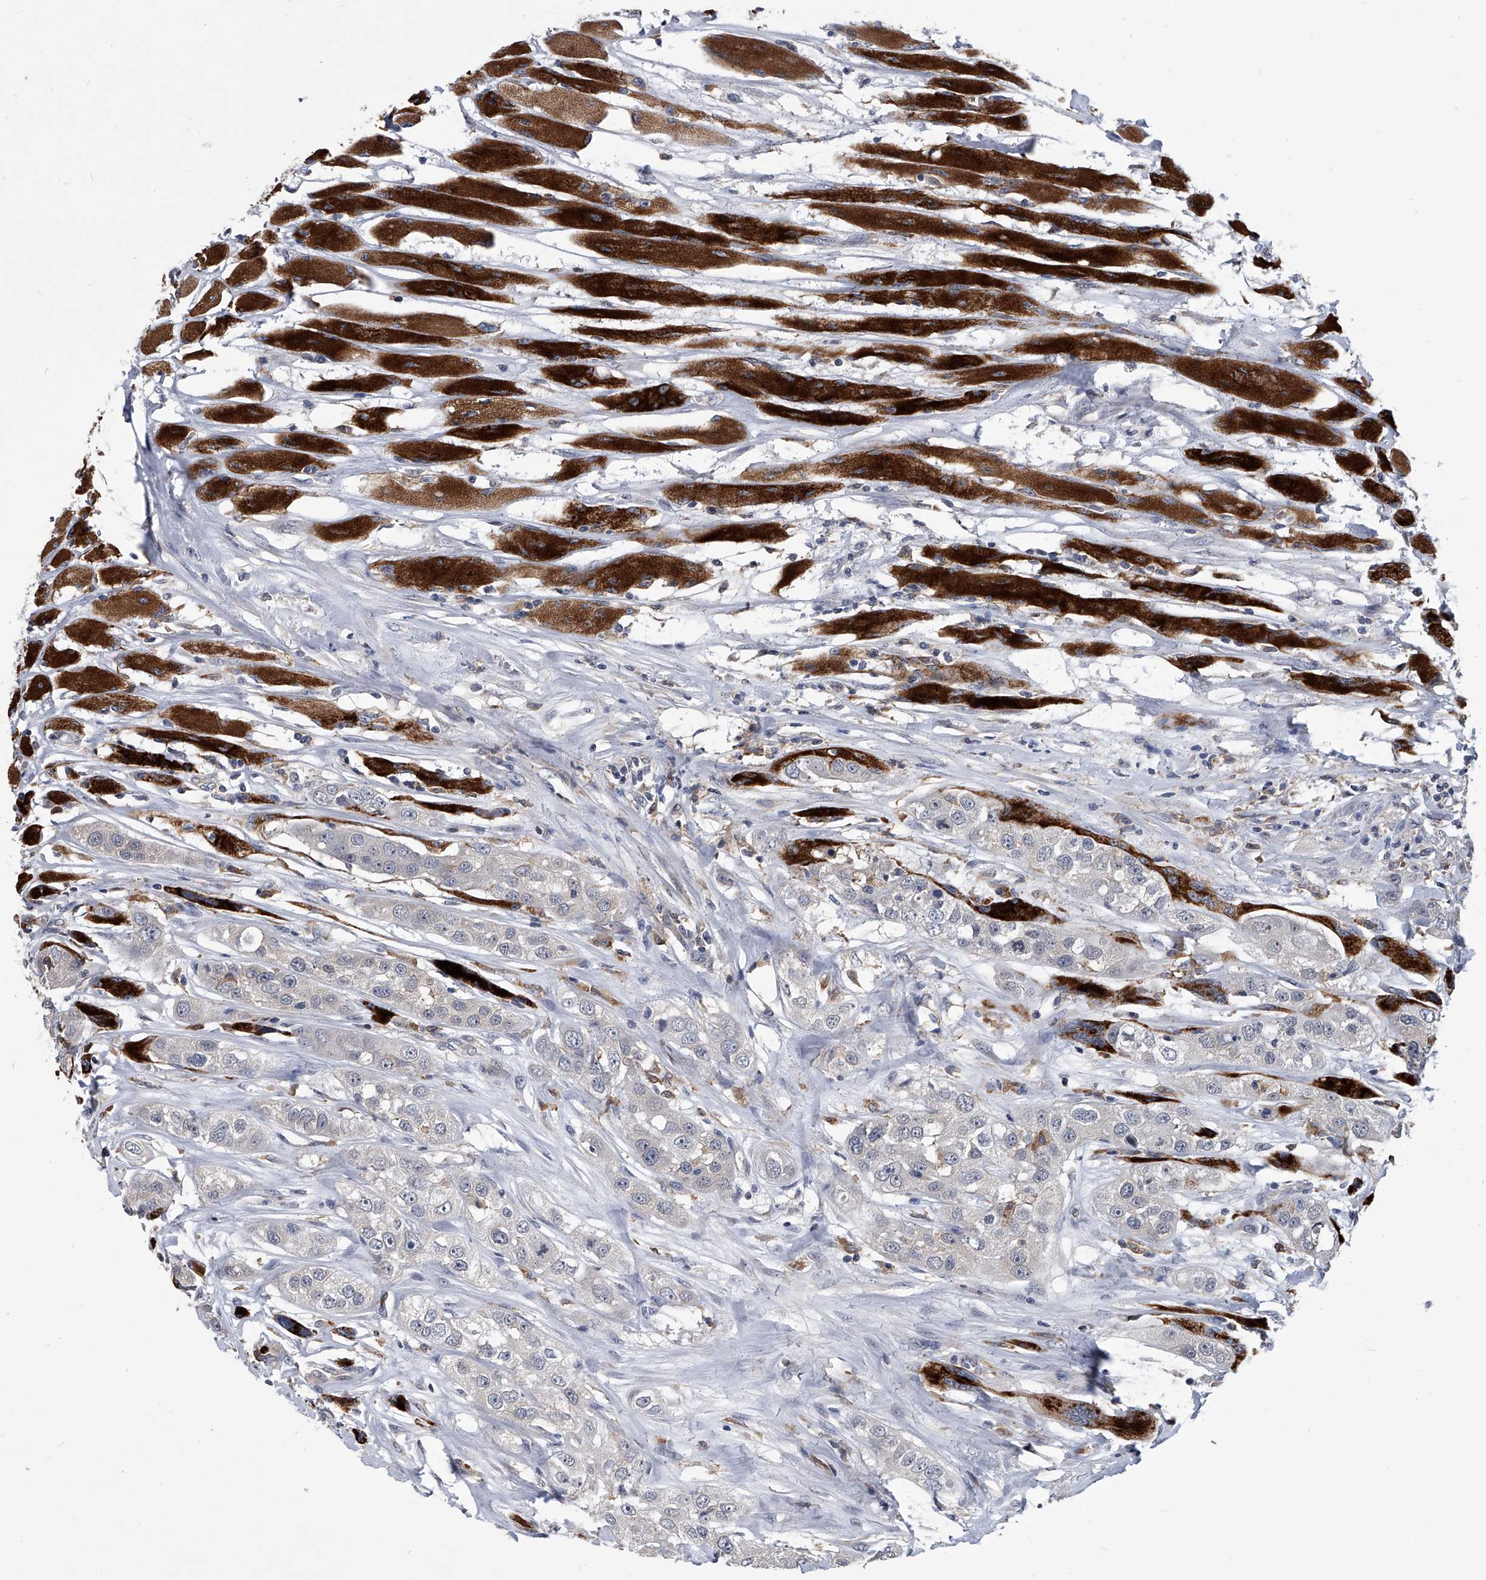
{"staining": {"intensity": "negative", "quantity": "none", "location": "none"}, "tissue": "head and neck cancer", "cell_type": "Tumor cells", "image_type": "cancer", "snomed": [{"axis": "morphology", "description": "Normal tissue, NOS"}, {"axis": "morphology", "description": "Squamous cell carcinoma, NOS"}, {"axis": "topography", "description": "Skeletal muscle"}, {"axis": "topography", "description": "Head-Neck"}], "caption": "This is a image of immunohistochemistry (IHC) staining of head and neck cancer, which shows no expression in tumor cells.", "gene": "MAP4K3", "patient": {"sex": "male", "age": 51}}